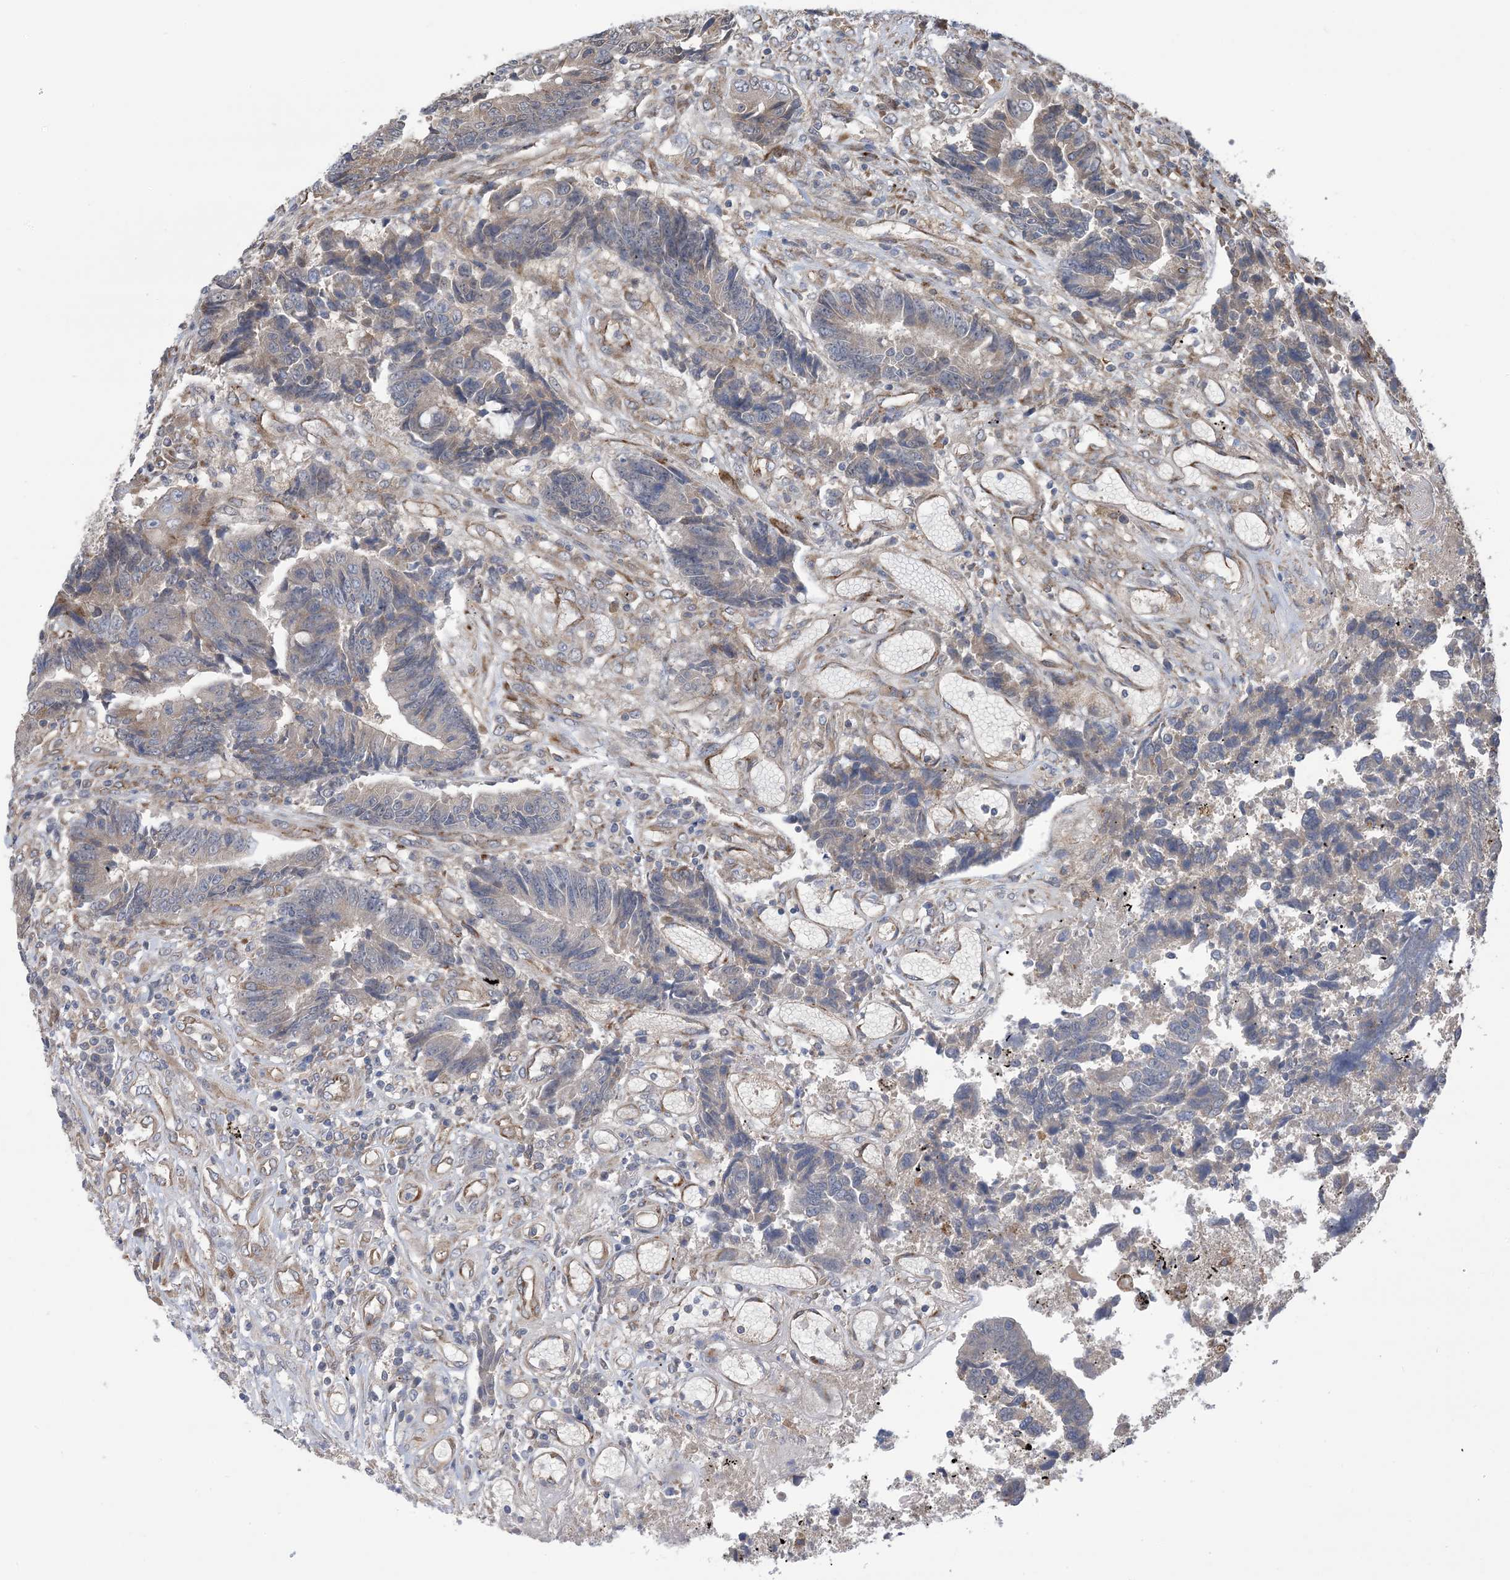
{"staining": {"intensity": "weak", "quantity": "25%-75%", "location": "cytoplasmic/membranous"}, "tissue": "colorectal cancer", "cell_type": "Tumor cells", "image_type": "cancer", "snomed": [{"axis": "morphology", "description": "Adenocarcinoma, NOS"}, {"axis": "topography", "description": "Rectum"}], "caption": "Adenocarcinoma (colorectal) was stained to show a protein in brown. There is low levels of weak cytoplasmic/membranous staining in about 25%-75% of tumor cells.", "gene": "CLEC16A", "patient": {"sex": "male", "age": 84}}